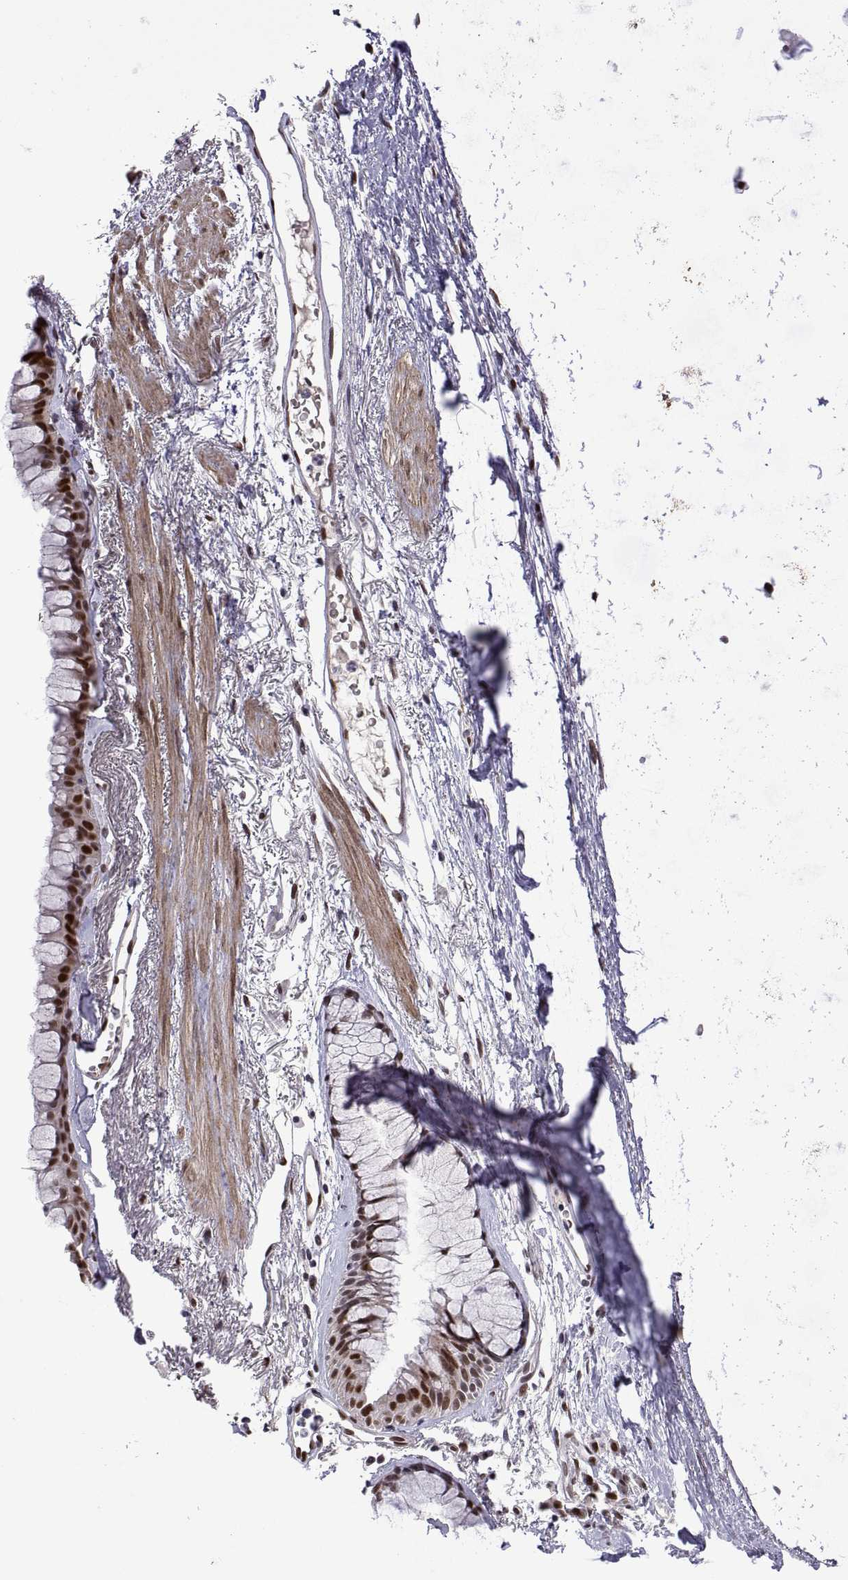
{"staining": {"intensity": "strong", "quantity": "25%-75%", "location": "nuclear"}, "tissue": "bronchus", "cell_type": "Respiratory epithelial cells", "image_type": "normal", "snomed": [{"axis": "morphology", "description": "Normal tissue, NOS"}, {"axis": "morphology", "description": "Squamous cell carcinoma, NOS"}, {"axis": "topography", "description": "Cartilage tissue"}, {"axis": "topography", "description": "Bronchus"}], "caption": "Strong nuclear expression for a protein is identified in about 25%-75% of respiratory epithelial cells of unremarkable bronchus using immunohistochemistry (IHC).", "gene": "NR4A1", "patient": {"sex": "male", "age": 72}}